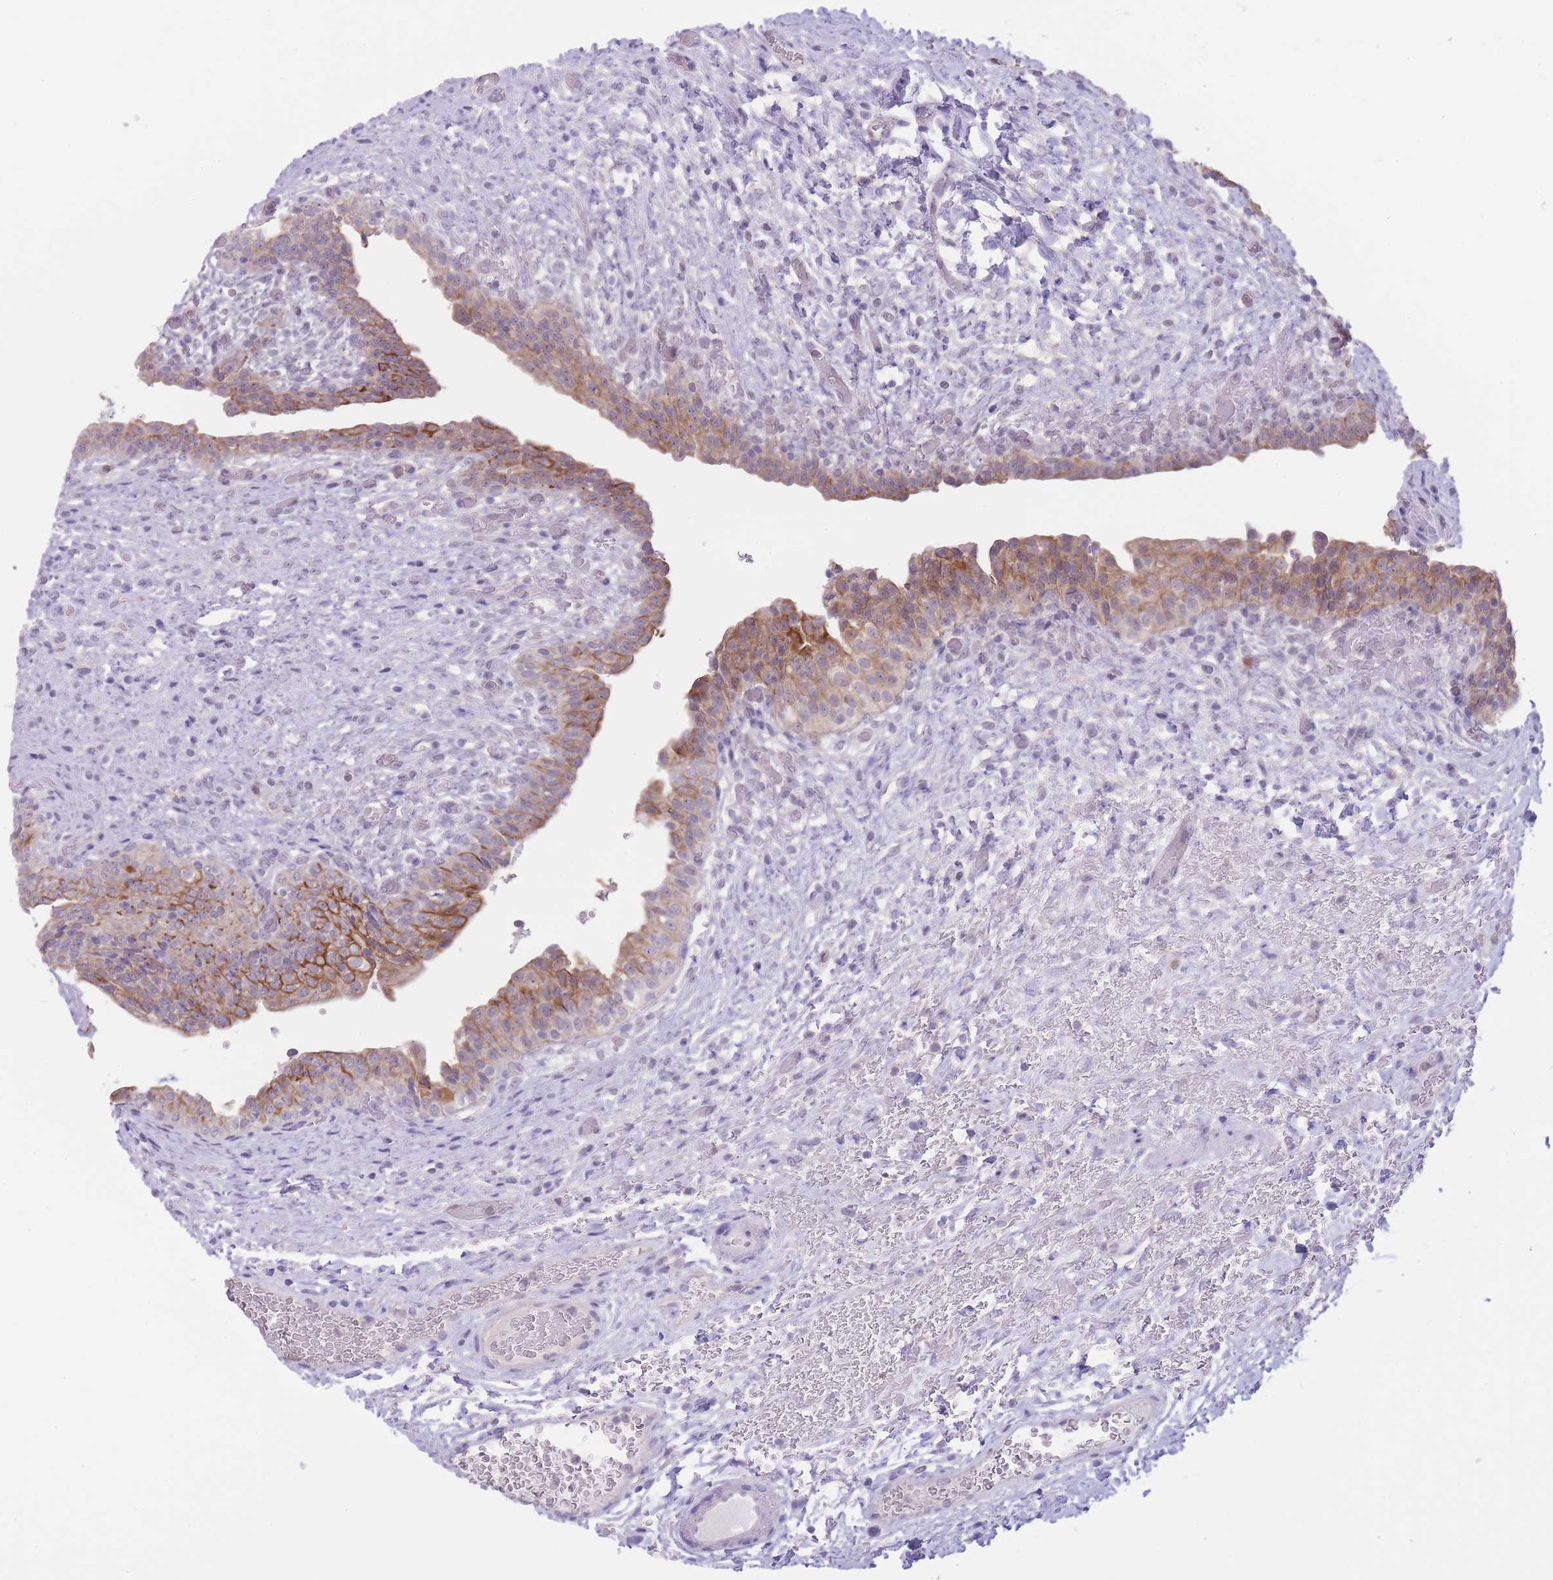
{"staining": {"intensity": "moderate", "quantity": "25%-75%", "location": "cytoplasmic/membranous"}, "tissue": "urinary bladder", "cell_type": "Urothelial cells", "image_type": "normal", "snomed": [{"axis": "morphology", "description": "Normal tissue, NOS"}, {"axis": "topography", "description": "Urinary bladder"}], "caption": "Protein staining of benign urinary bladder demonstrates moderate cytoplasmic/membranous staining in about 25%-75% of urothelial cells. (DAB (3,3'-diaminobenzidine) IHC, brown staining for protein, blue staining for nuclei).", "gene": "DCANP1", "patient": {"sex": "male", "age": 69}}